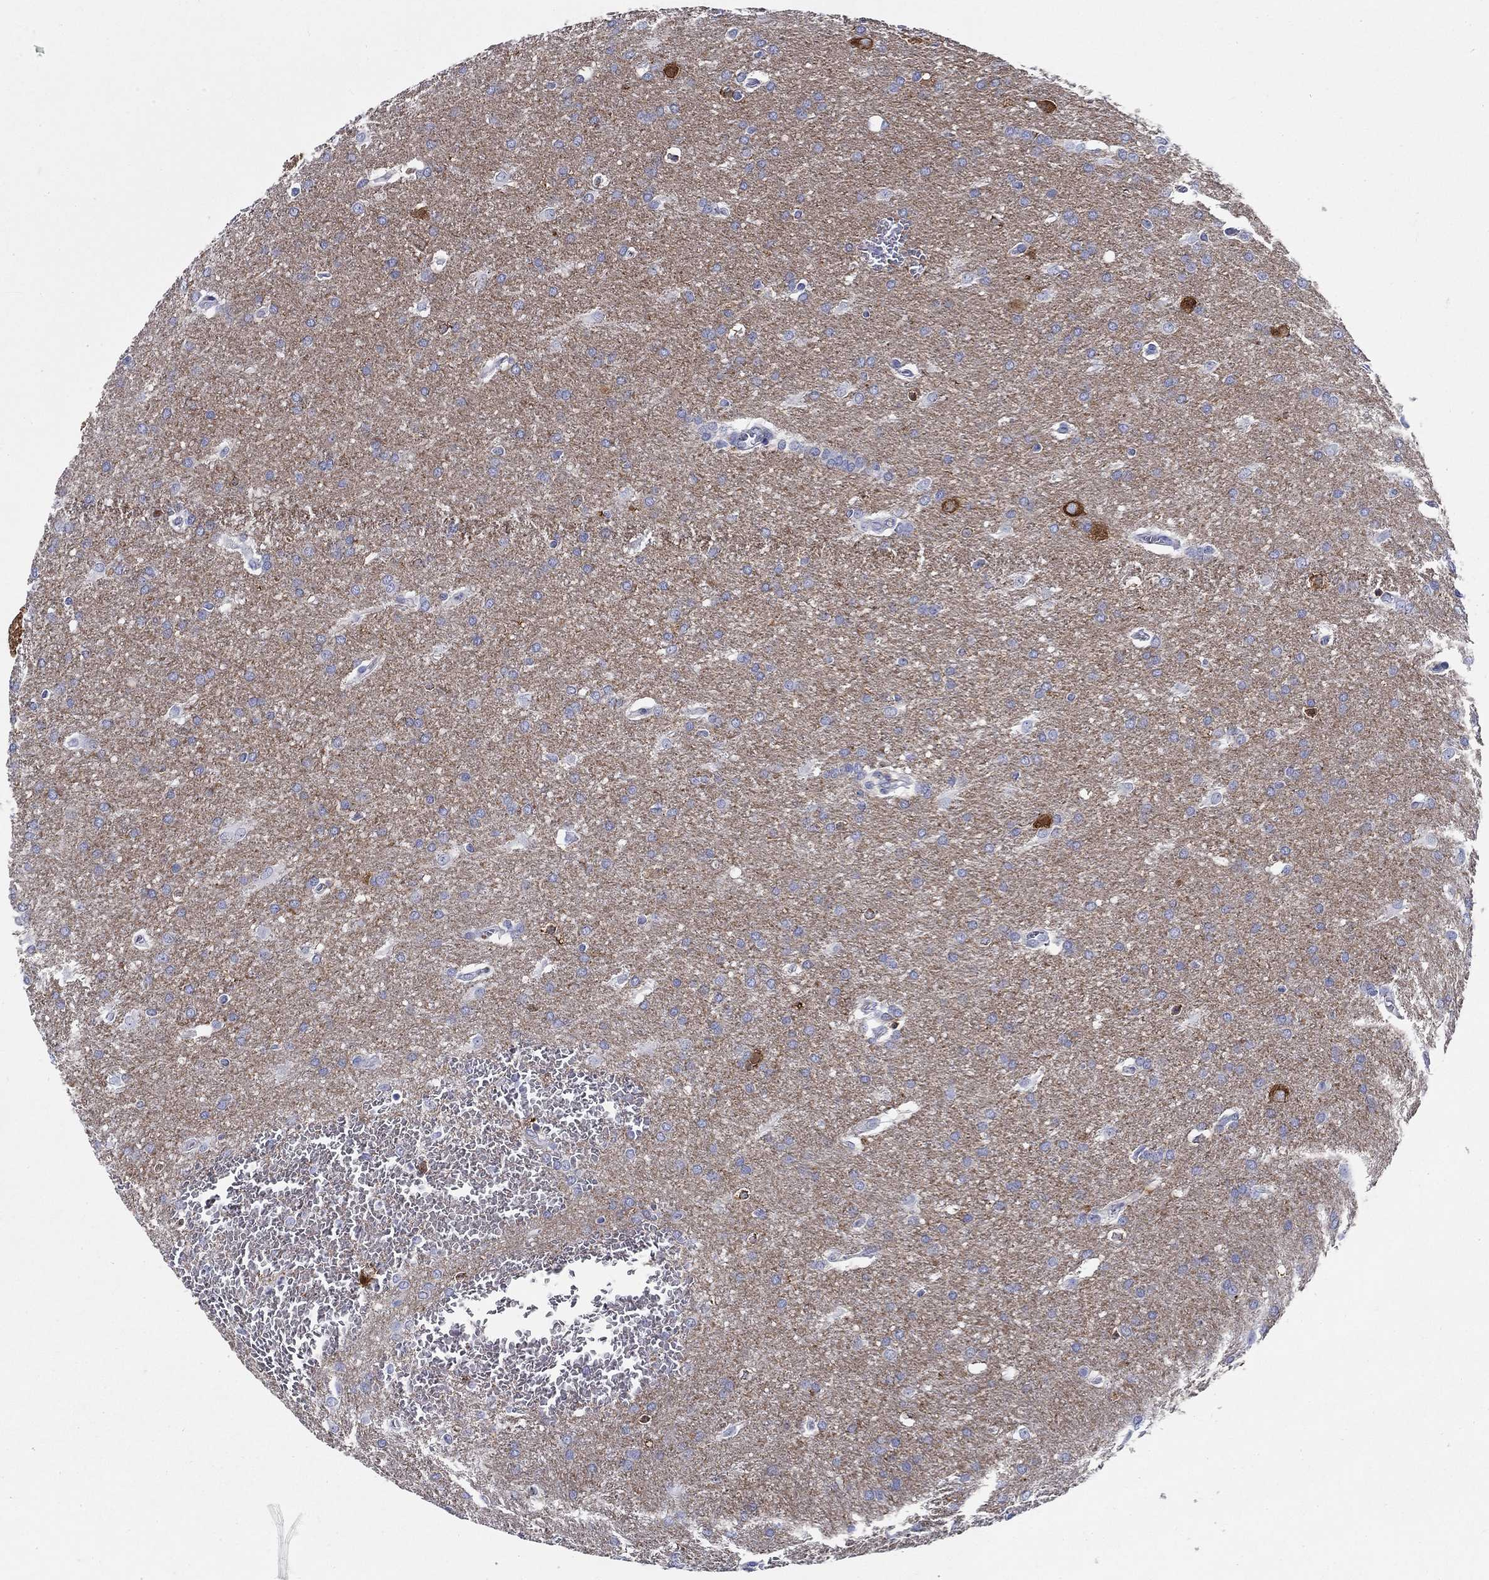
{"staining": {"intensity": "negative", "quantity": "none", "location": "none"}, "tissue": "glioma", "cell_type": "Tumor cells", "image_type": "cancer", "snomed": [{"axis": "morphology", "description": "Glioma, malignant, Low grade"}, {"axis": "topography", "description": "Brain"}], "caption": "Immunohistochemistry (IHC) micrograph of neoplastic tissue: glioma stained with DAB reveals no significant protein positivity in tumor cells. The staining was performed using DAB (3,3'-diaminobenzidine) to visualize the protein expression in brown, while the nuclei were stained in blue with hematoxylin (Magnification: 20x).", "gene": "RAP1GAP", "patient": {"sex": "female", "age": 32}}